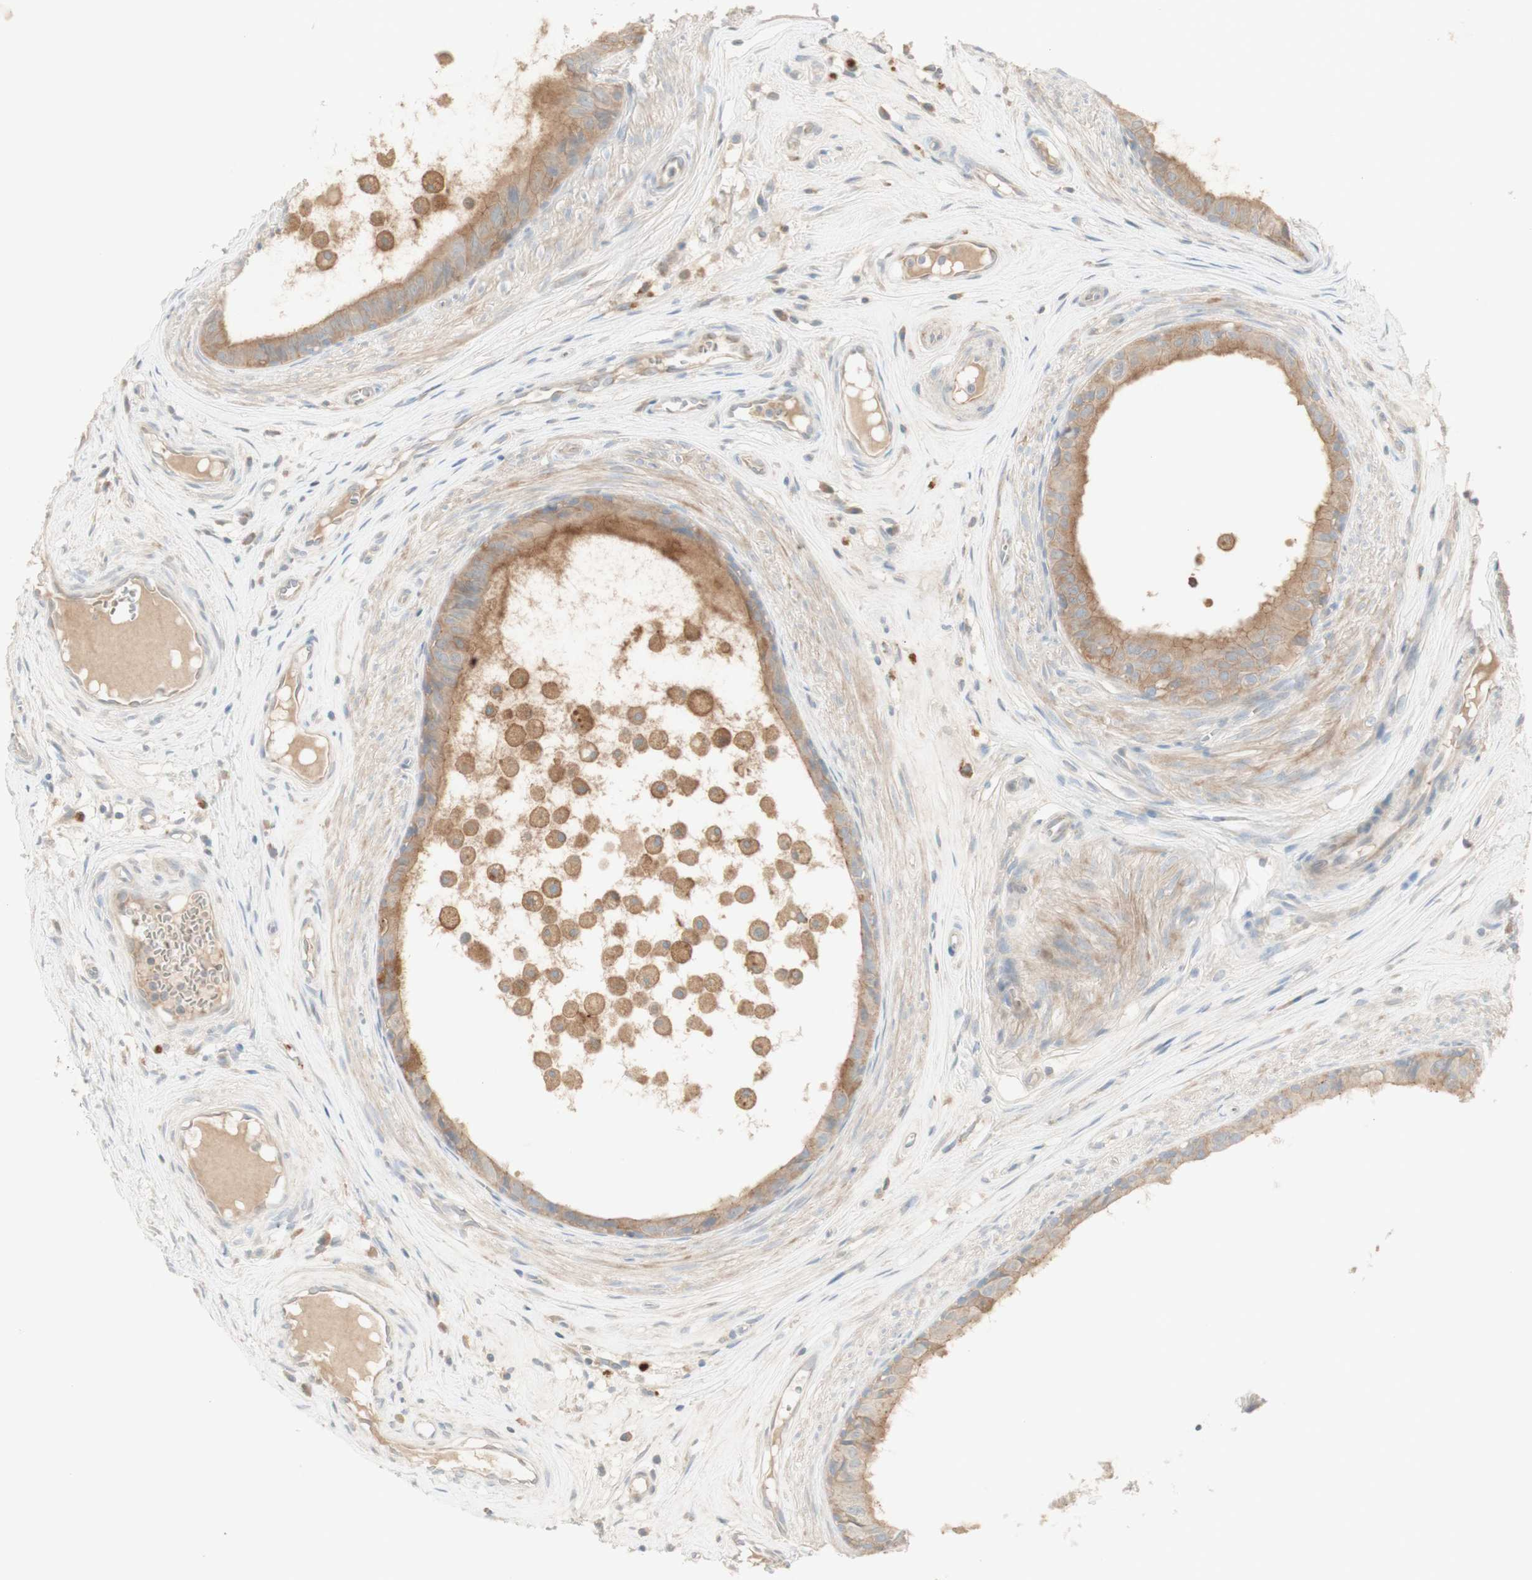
{"staining": {"intensity": "moderate", "quantity": ">75%", "location": "cytoplasmic/membranous"}, "tissue": "epididymis", "cell_type": "Glandular cells", "image_type": "normal", "snomed": [{"axis": "morphology", "description": "Normal tissue, NOS"}, {"axis": "morphology", "description": "Inflammation, NOS"}, {"axis": "topography", "description": "Epididymis"}], "caption": "Immunohistochemical staining of unremarkable human epididymis shows moderate cytoplasmic/membranous protein staining in about >75% of glandular cells. Using DAB (3,3'-diaminobenzidine) (brown) and hematoxylin (blue) stains, captured at high magnification using brightfield microscopy.", "gene": "PTGER4", "patient": {"sex": "male", "age": 85}}